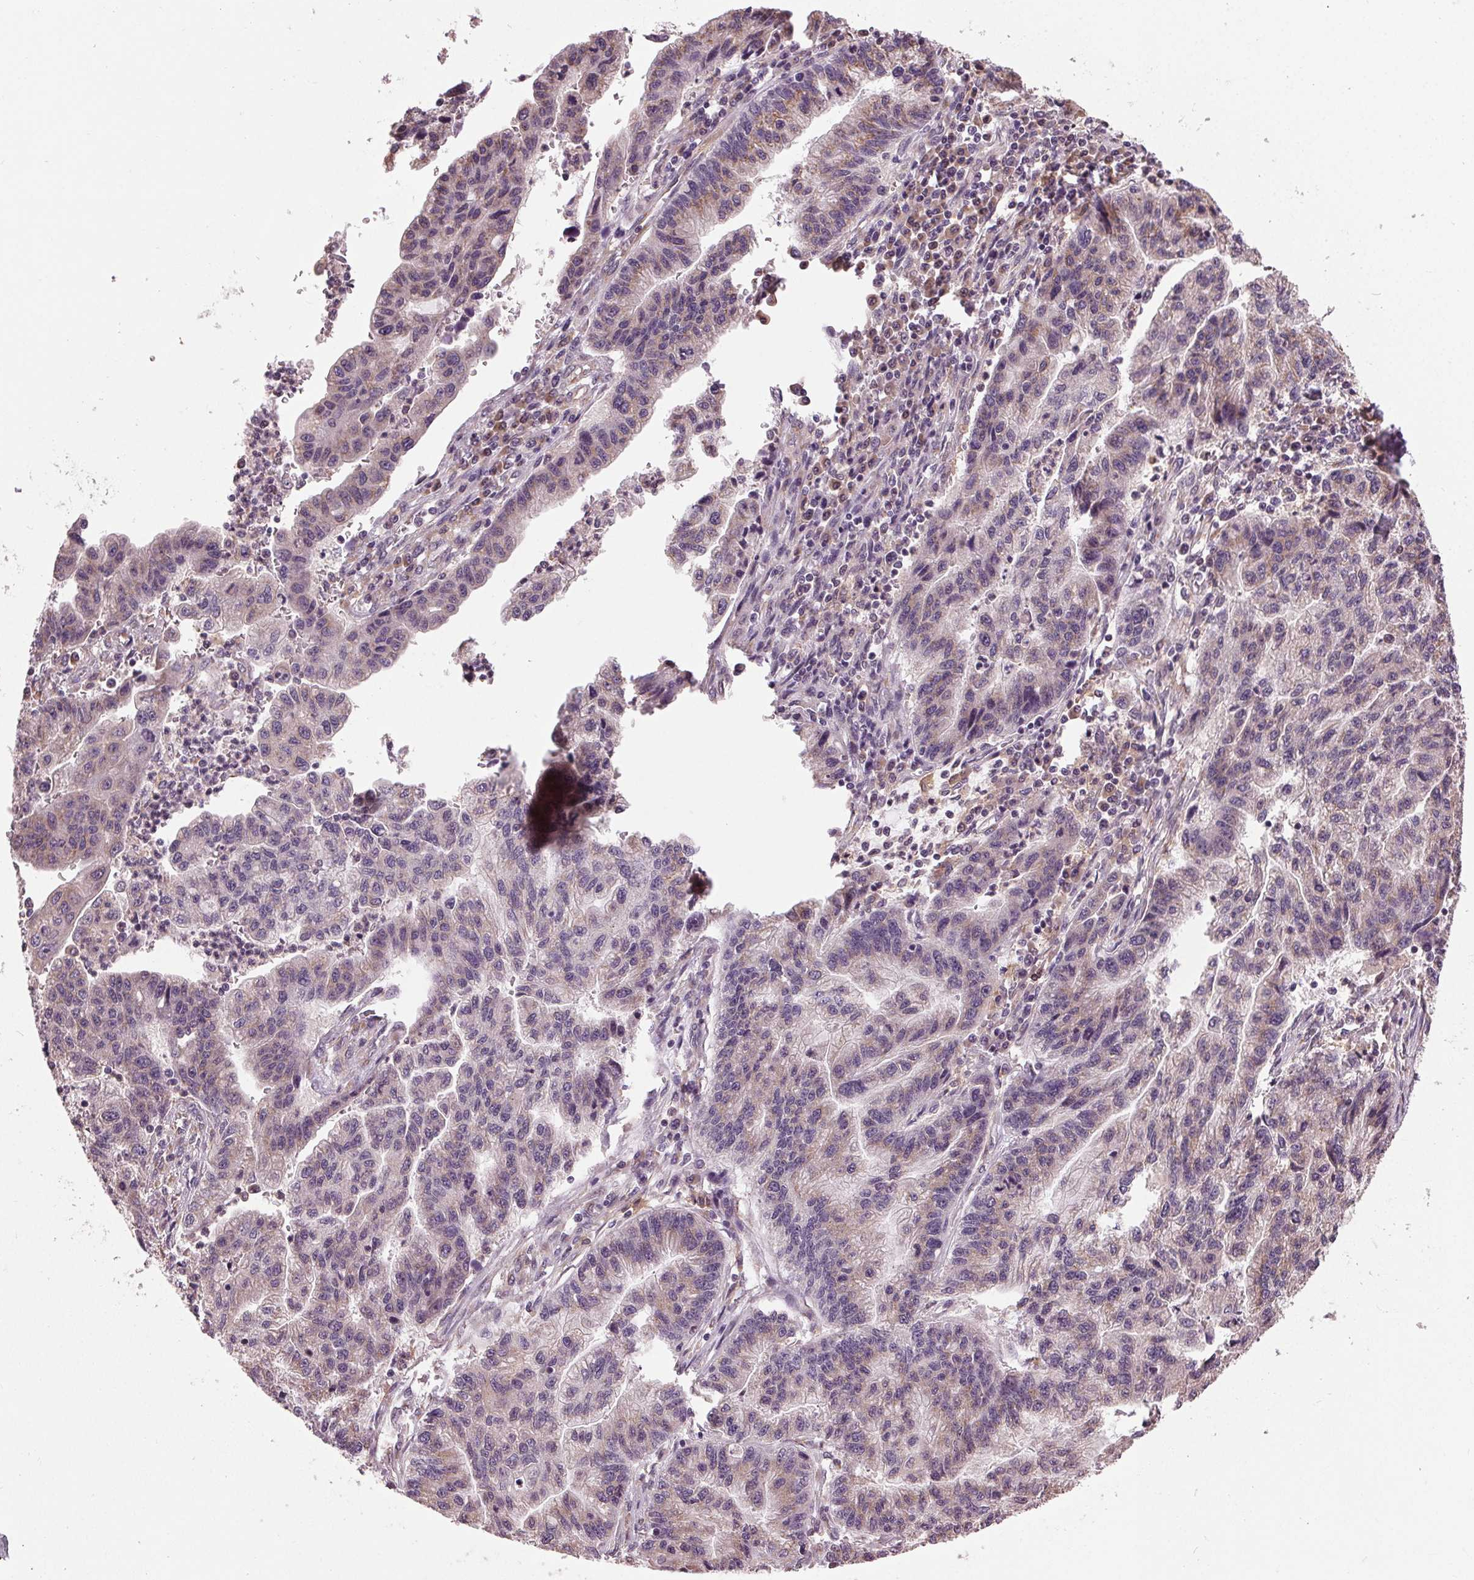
{"staining": {"intensity": "weak", "quantity": "<25%", "location": "cytoplasmic/membranous"}, "tissue": "stomach cancer", "cell_type": "Tumor cells", "image_type": "cancer", "snomed": [{"axis": "morphology", "description": "Adenocarcinoma, NOS"}, {"axis": "topography", "description": "Stomach"}], "caption": "Immunohistochemical staining of human stomach adenocarcinoma exhibits no significant expression in tumor cells. The staining was performed using DAB (3,3'-diaminobenzidine) to visualize the protein expression in brown, while the nuclei were stained in blue with hematoxylin (Magnification: 20x).", "gene": "BSDC1", "patient": {"sex": "male", "age": 83}}